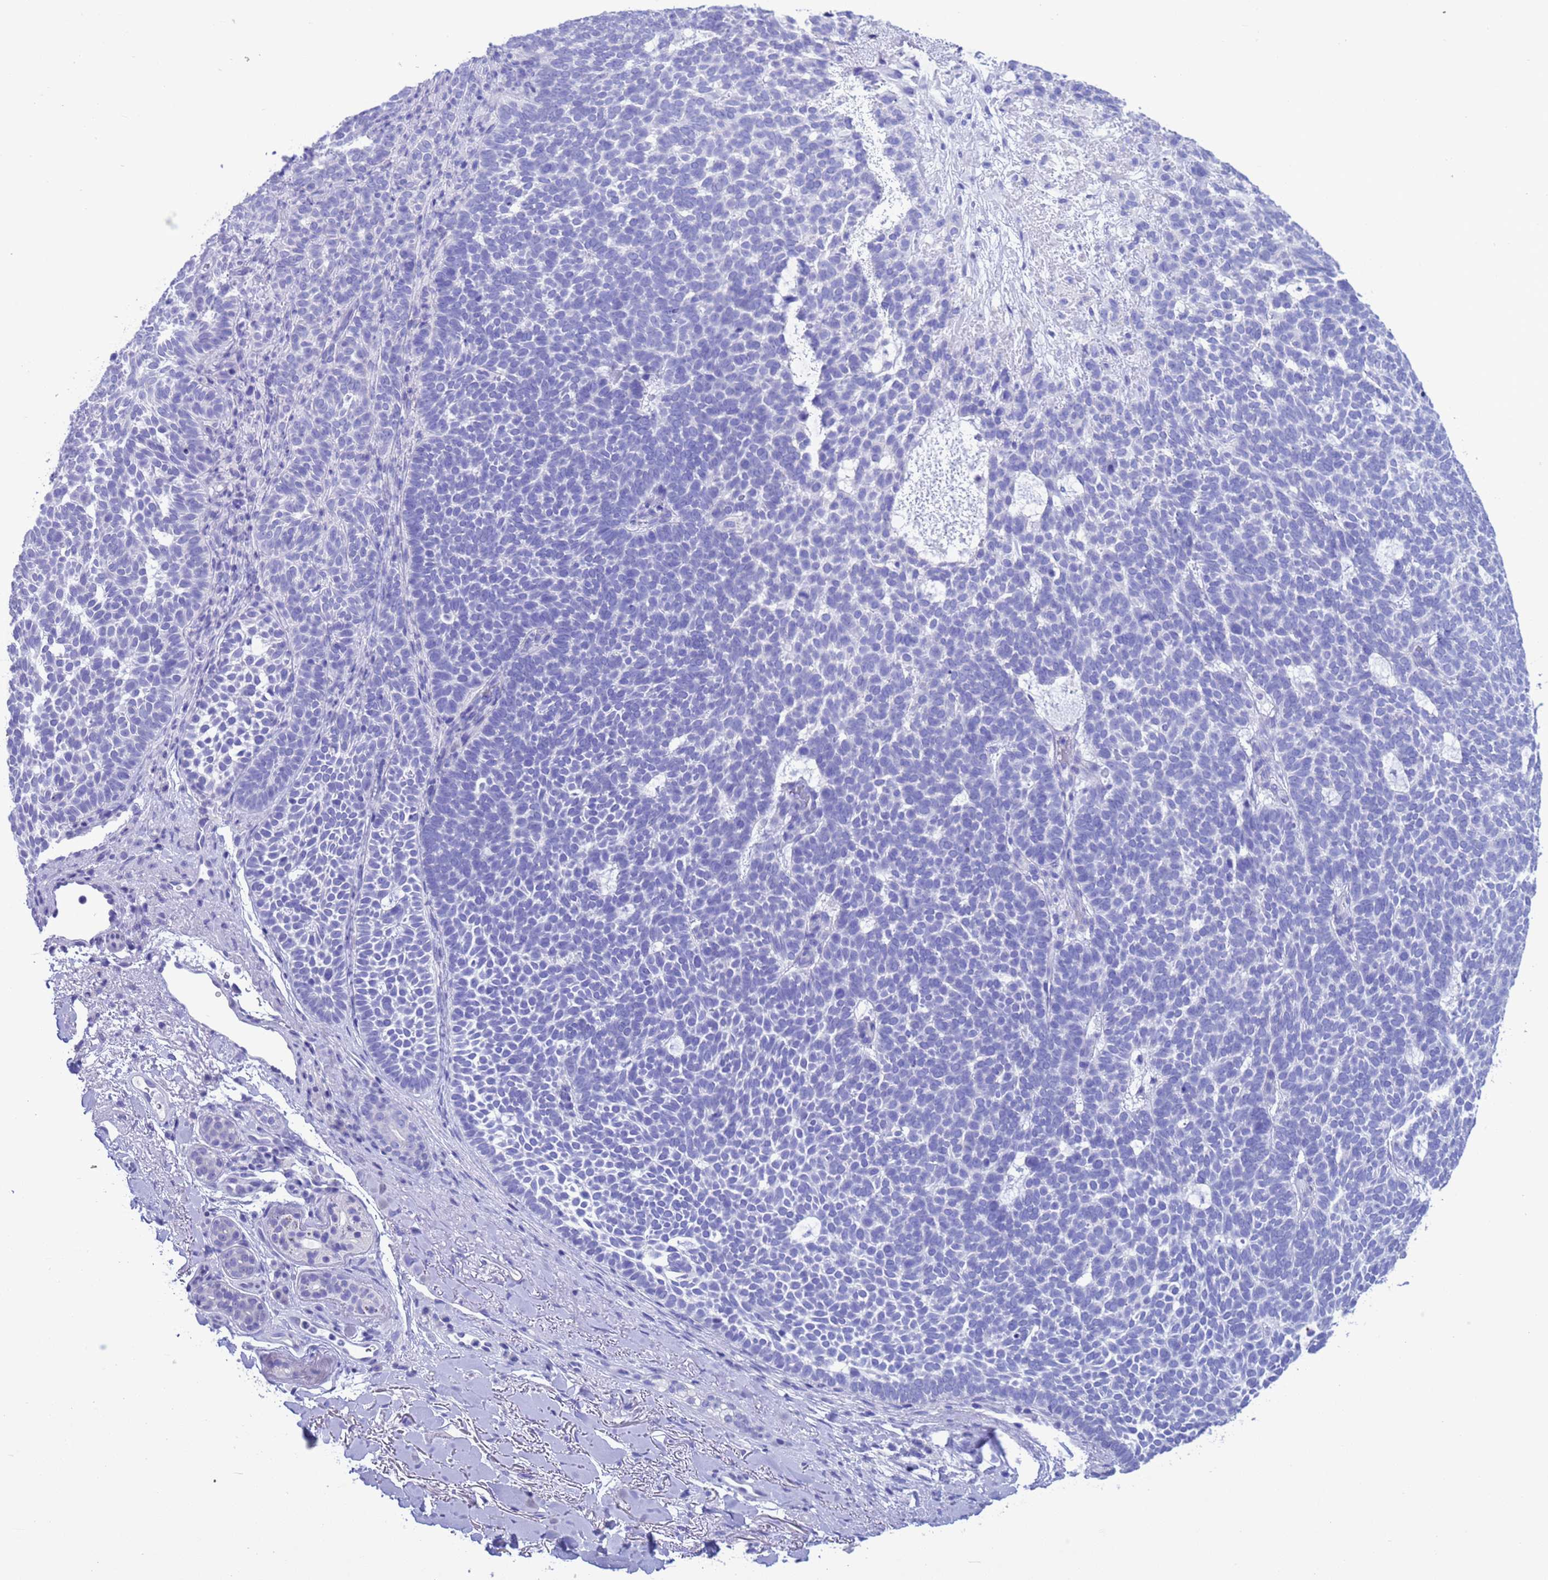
{"staining": {"intensity": "negative", "quantity": "none", "location": "none"}, "tissue": "skin cancer", "cell_type": "Tumor cells", "image_type": "cancer", "snomed": [{"axis": "morphology", "description": "Basal cell carcinoma"}, {"axis": "topography", "description": "Skin"}], "caption": "This is an immunohistochemistry photomicrograph of human skin cancer (basal cell carcinoma). There is no expression in tumor cells.", "gene": "GSTM1", "patient": {"sex": "female", "age": 77}}